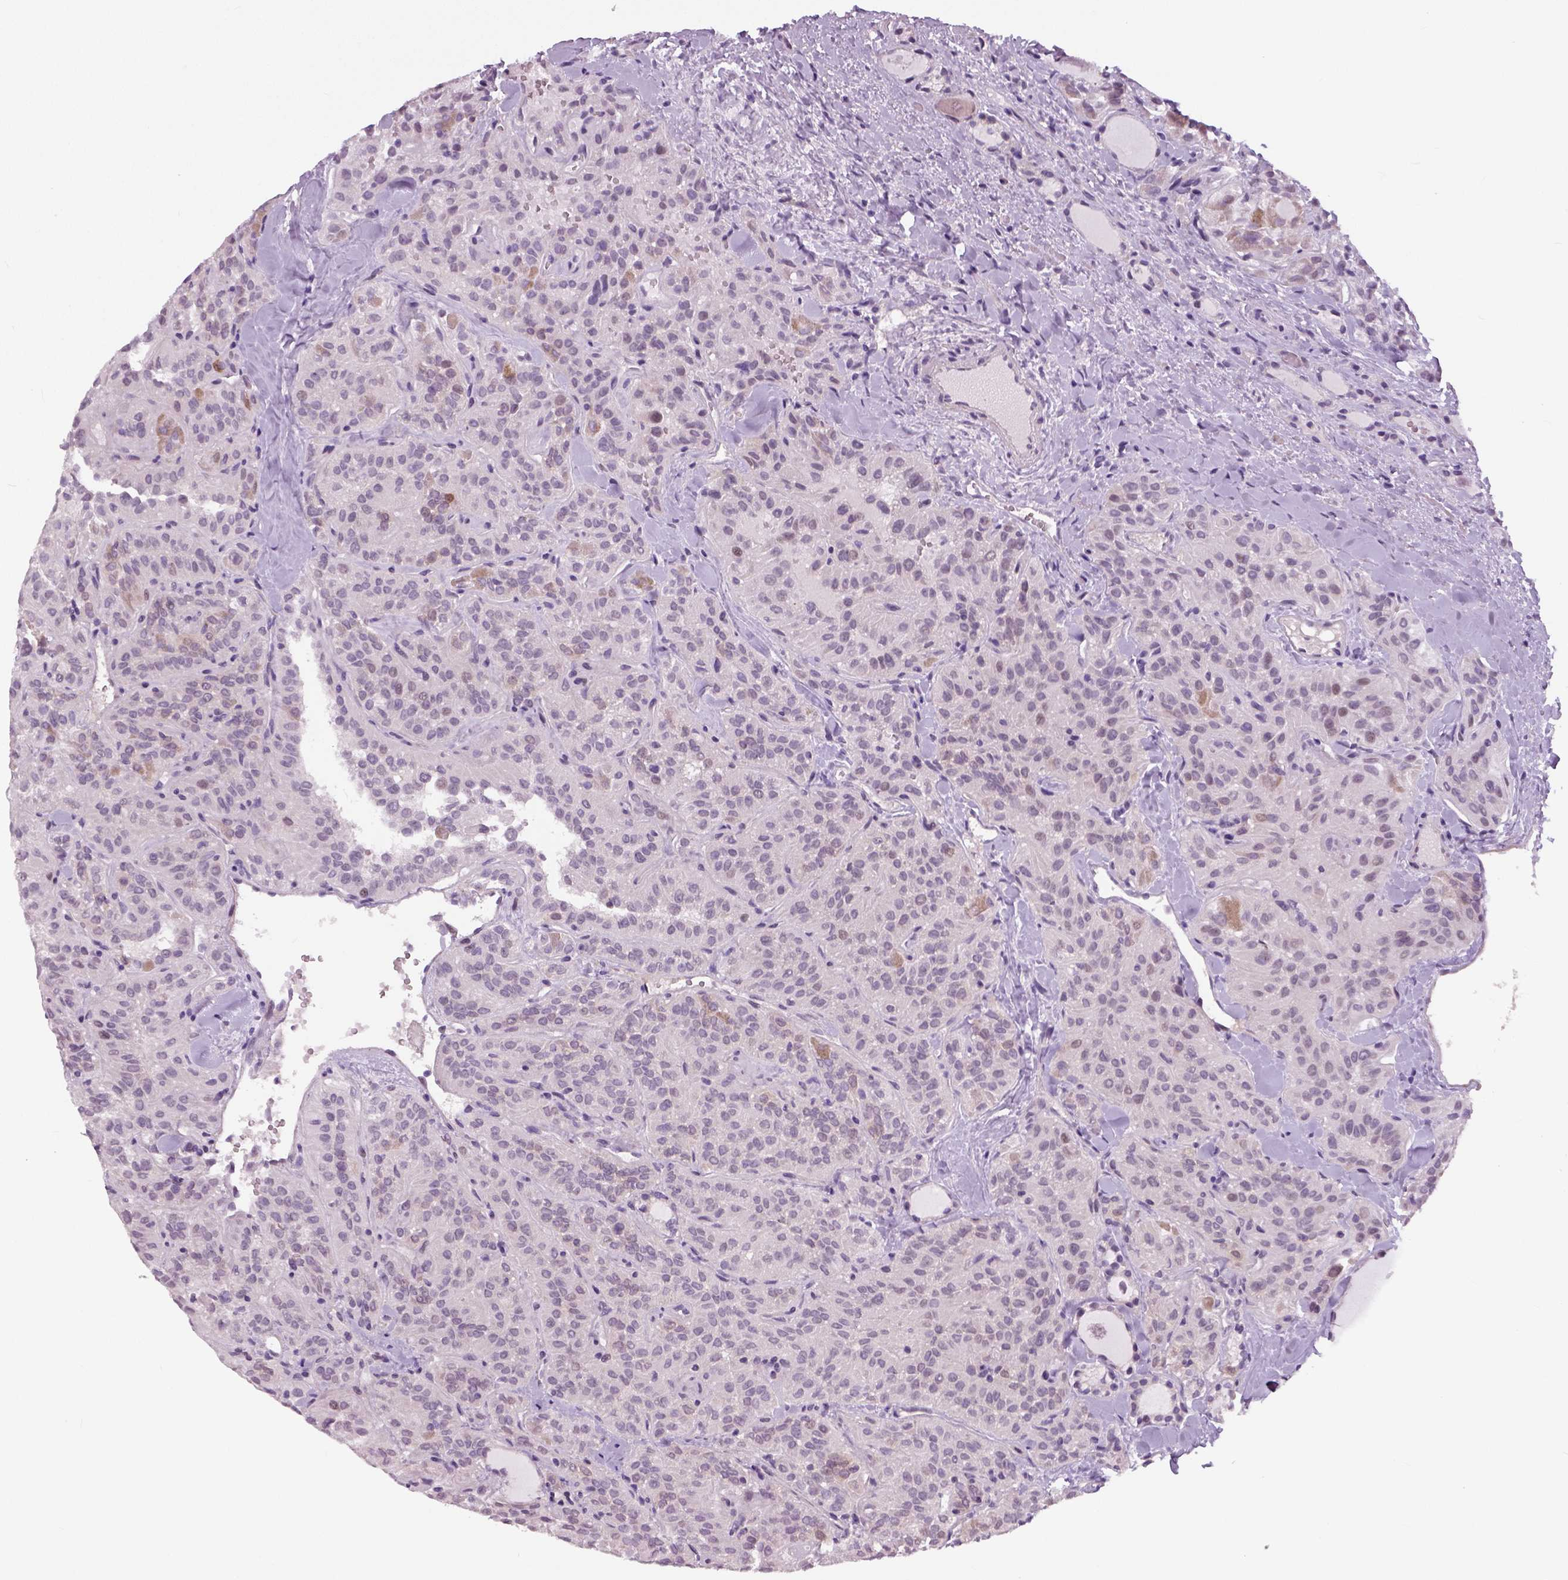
{"staining": {"intensity": "negative", "quantity": "none", "location": "none"}, "tissue": "thyroid cancer", "cell_type": "Tumor cells", "image_type": "cancer", "snomed": [{"axis": "morphology", "description": "Papillary adenocarcinoma, NOS"}, {"axis": "topography", "description": "Thyroid gland"}], "caption": "Thyroid papillary adenocarcinoma was stained to show a protein in brown. There is no significant staining in tumor cells.", "gene": "NECAB1", "patient": {"sex": "female", "age": 45}}